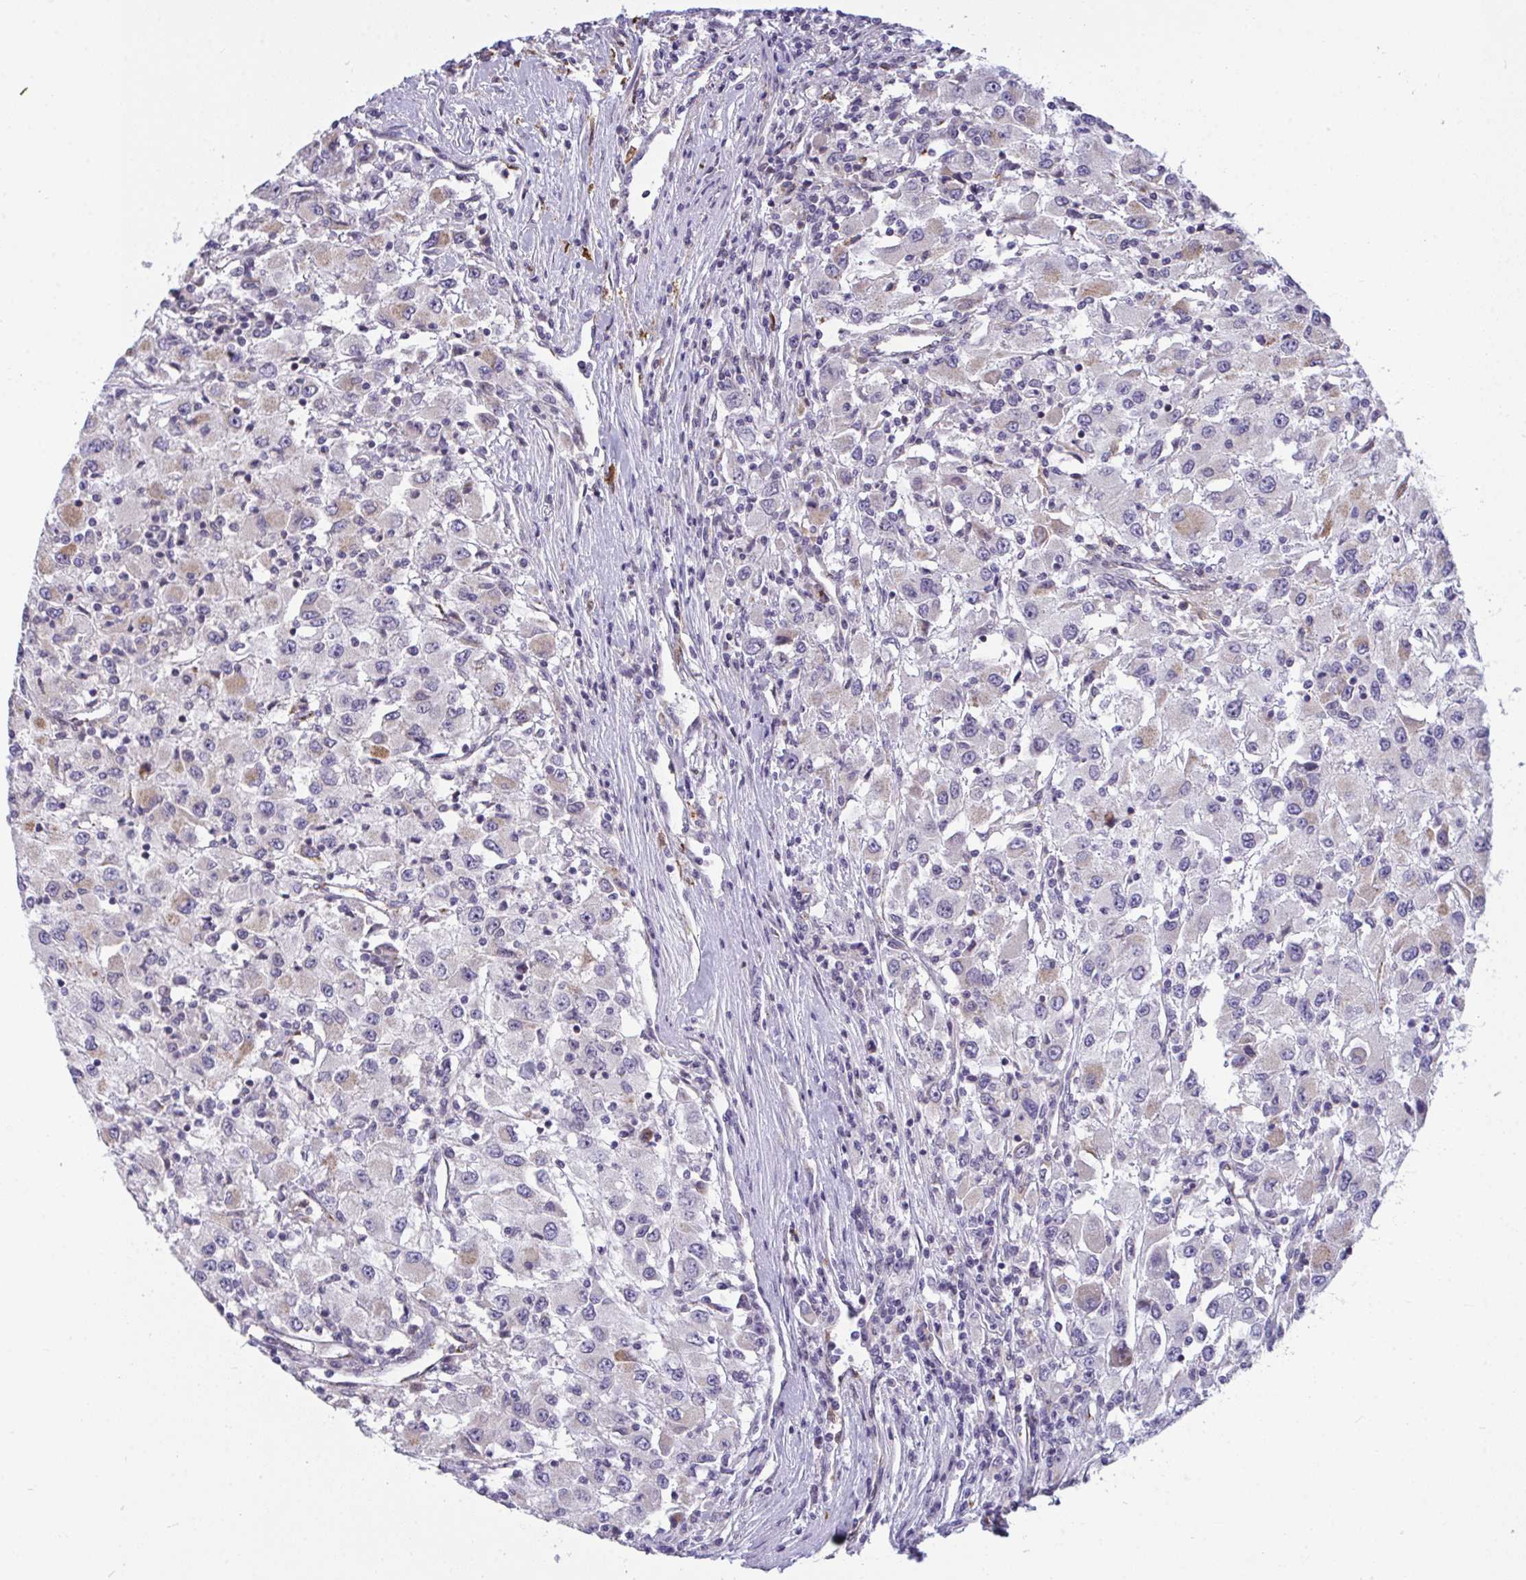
{"staining": {"intensity": "weak", "quantity": "<25%", "location": "cytoplasmic/membranous"}, "tissue": "renal cancer", "cell_type": "Tumor cells", "image_type": "cancer", "snomed": [{"axis": "morphology", "description": "Adenocarcinoma, NOS"}, {"axis": "topography", "description": "Kidney"}], "caption": "Tumor cells show no significant staining in renal cancer (adenocarcinoma).", "gene": "SEMA6B", "patient": {"sex": "female", "age": 67}}